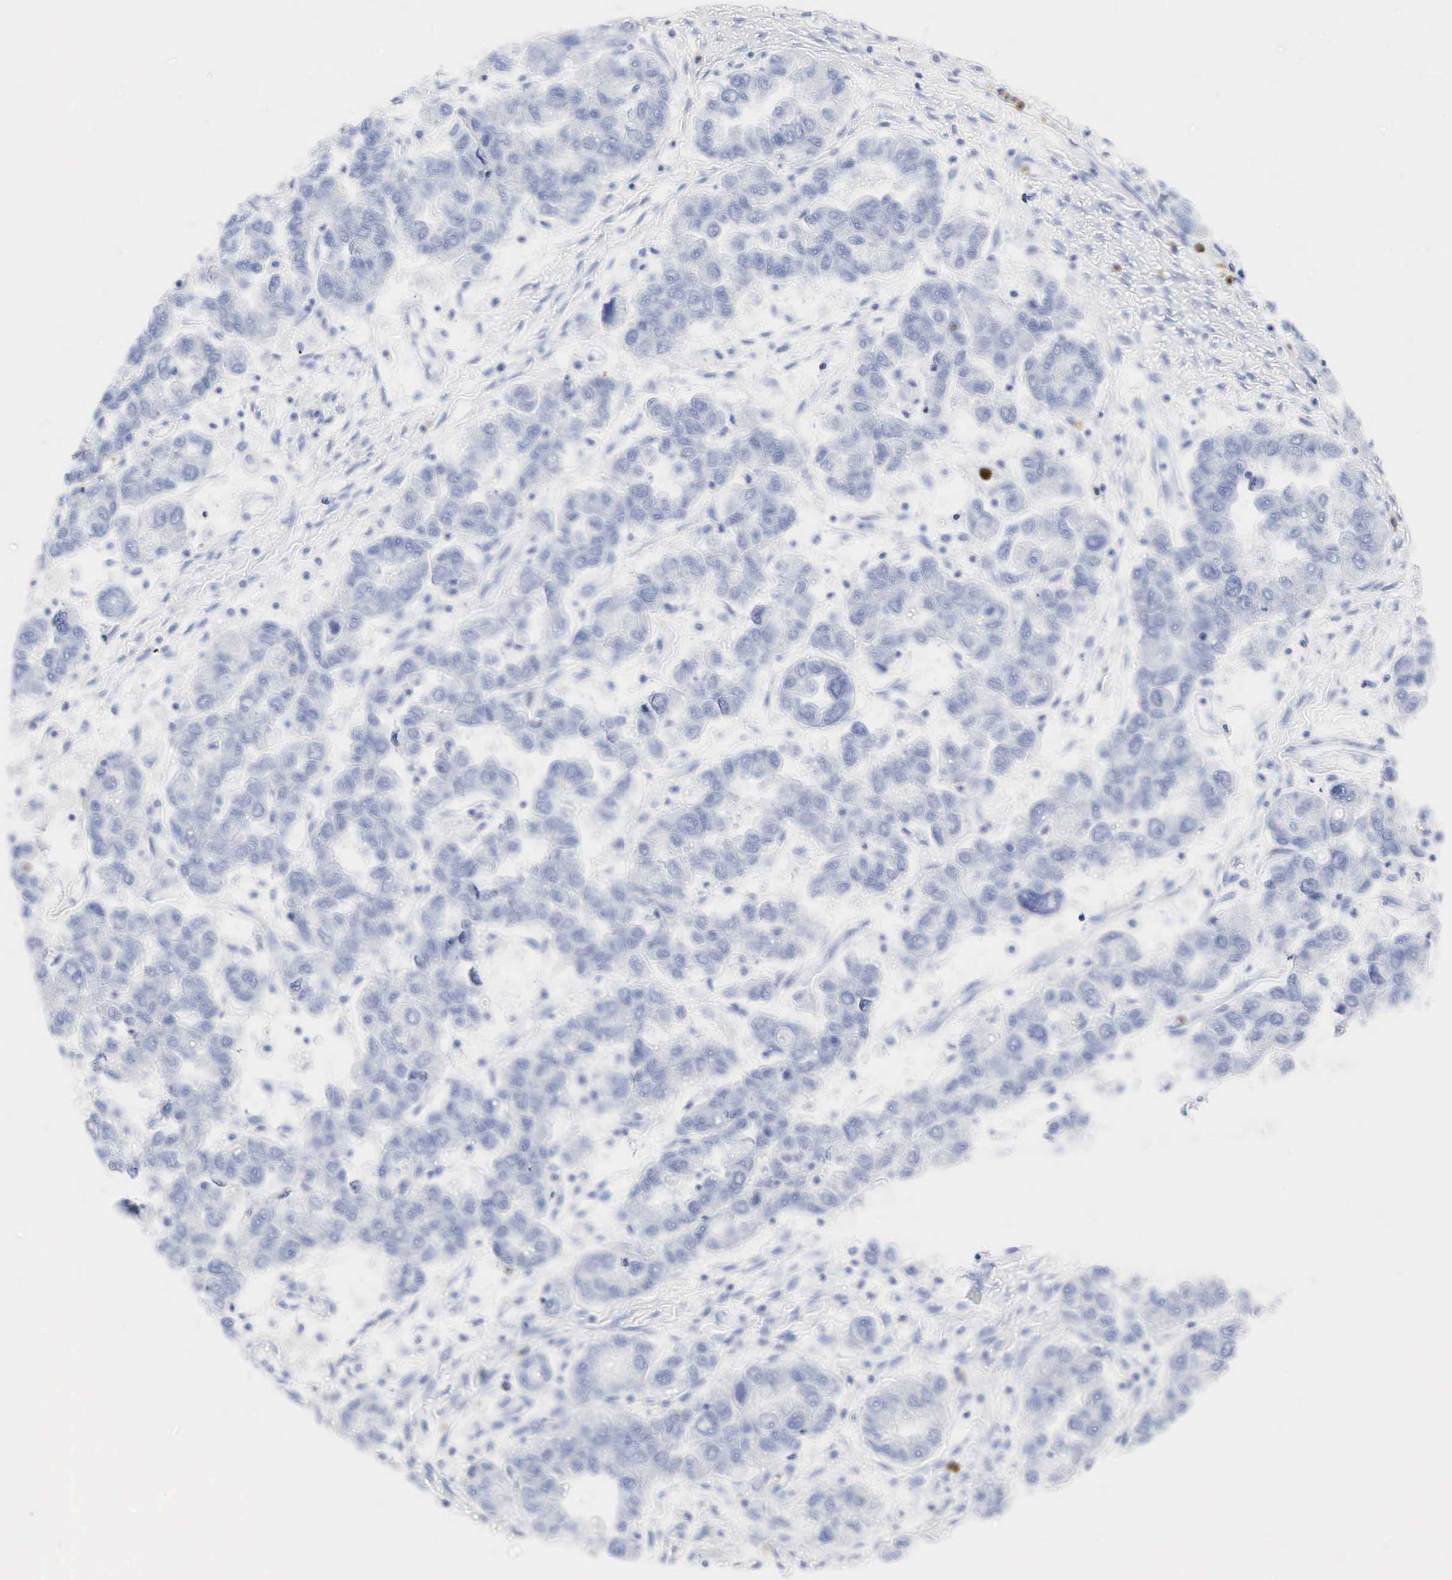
{"staining": {"intensity": "negative", "quantity": "none", "location": "none"}, "tissue": "ovarian cancer", "cell_type": "Tumor cells", "image_type": "cancer", "snomed": [{"axis": "morphology", "description": "Cystadenocarcinoma, serous, NOS"}, {"axis": "topography", "description": "Ovary"}], "caption": "Tumor cells are negative for brown protein staining in ovarian cancer.", "gene": "LYZ", "patient": {"sex": "female", "age": 84}}